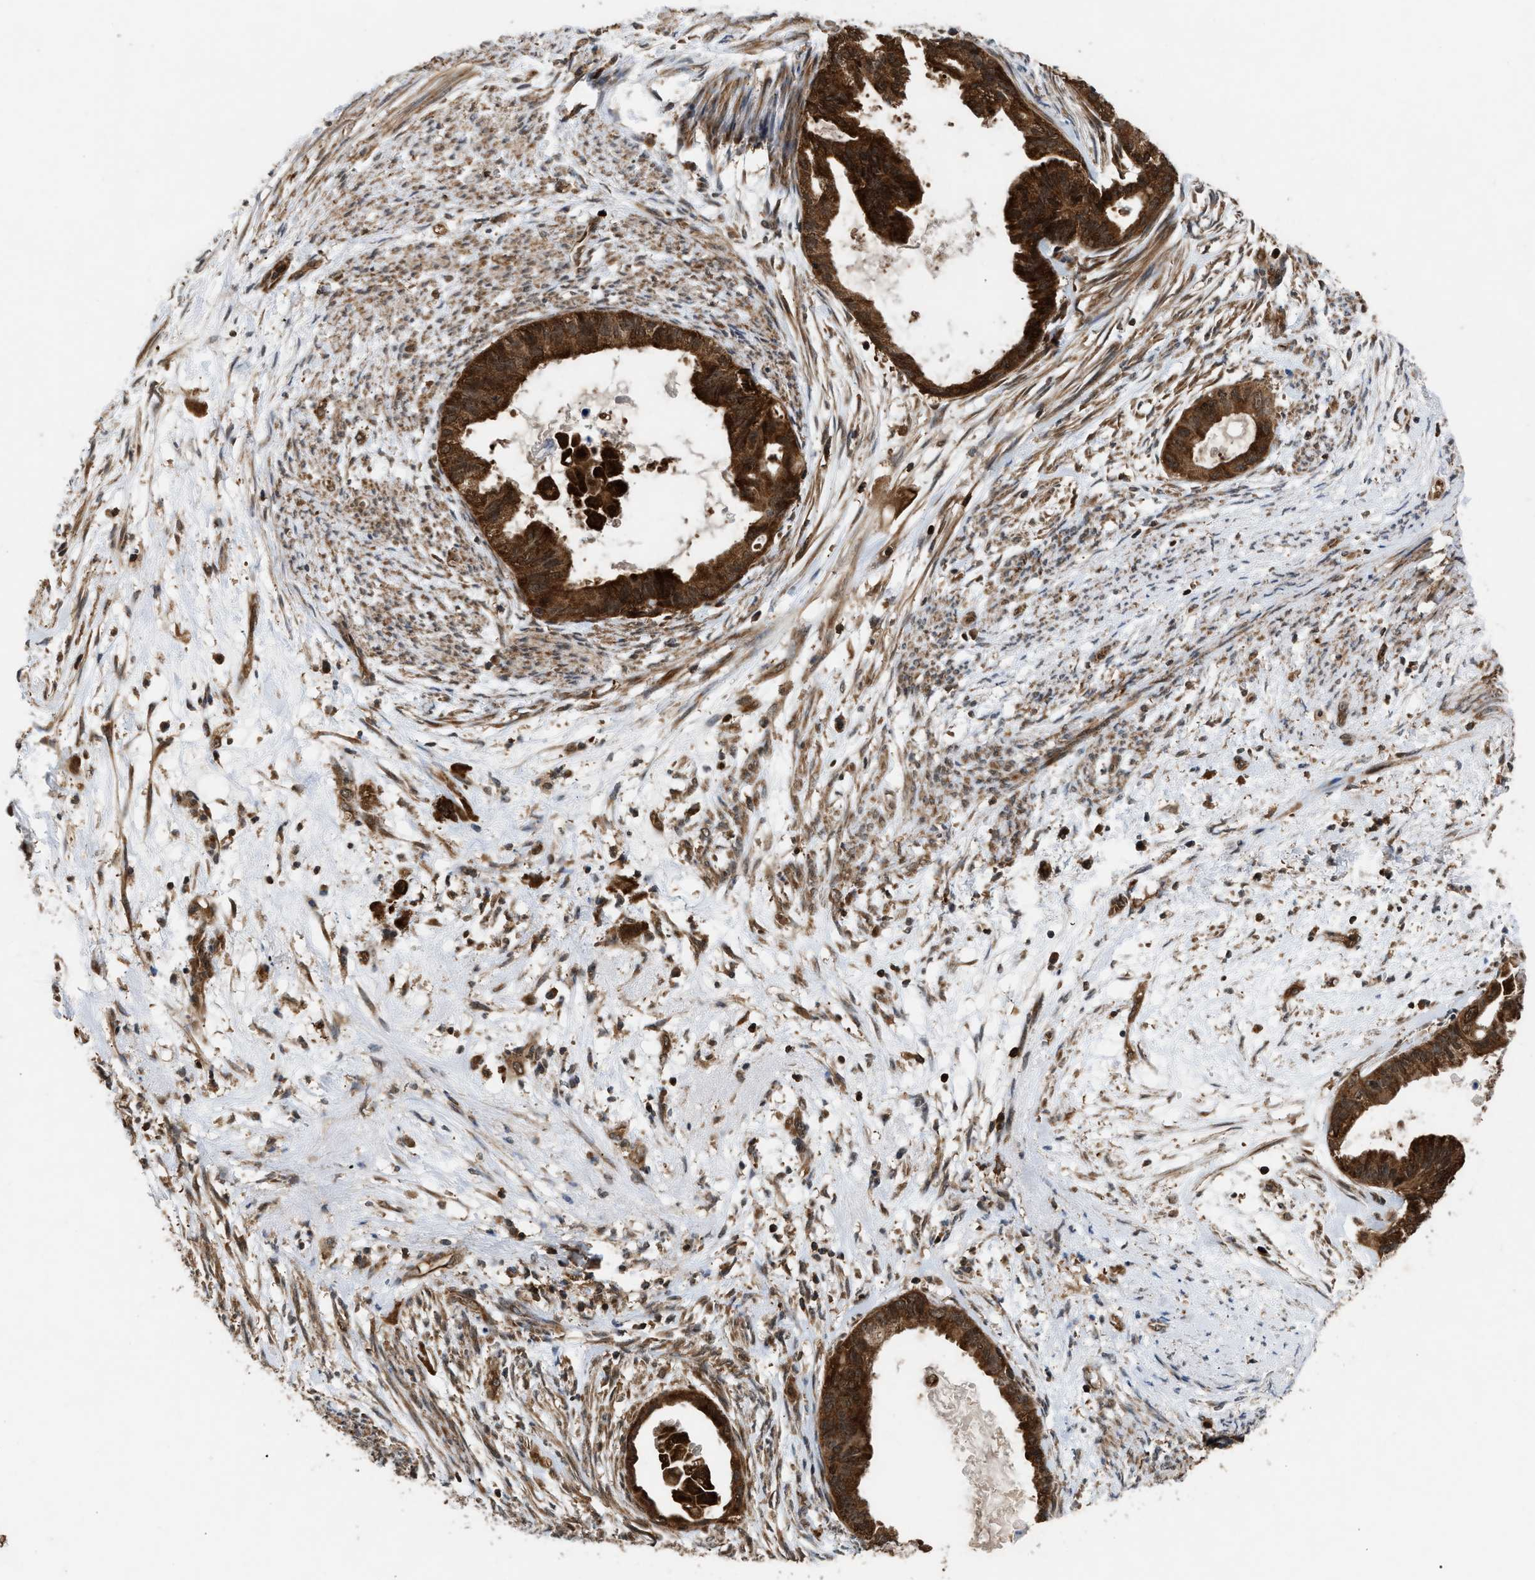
{"staining": {"intensity": "strong", "quantity": ">75%", "location": "cytoplasmic/membranous,nuclear"}, "tissue": "cervical cancer", "cell_type": "Tumor cells", "image_type": "cancer", "snomed": [{"axis": "morphology", "description": "Normal tissue, NOS"}, {"axis": "morphology", "description": "Adenocarcinoma, NOS"}, {"axis": "topography", "description": "Cervix"}, {"axis": "topography", "description": "Endometrium"}], "caption": "This is a photomicrograph of IHC staining of cervical adenocarcinoma, which shows strong staining in the cytoplasmic/membranous and nuclear of tumor cells.", "gene": "OXSR1", "patient": {"sex": "female", "age": 86}}